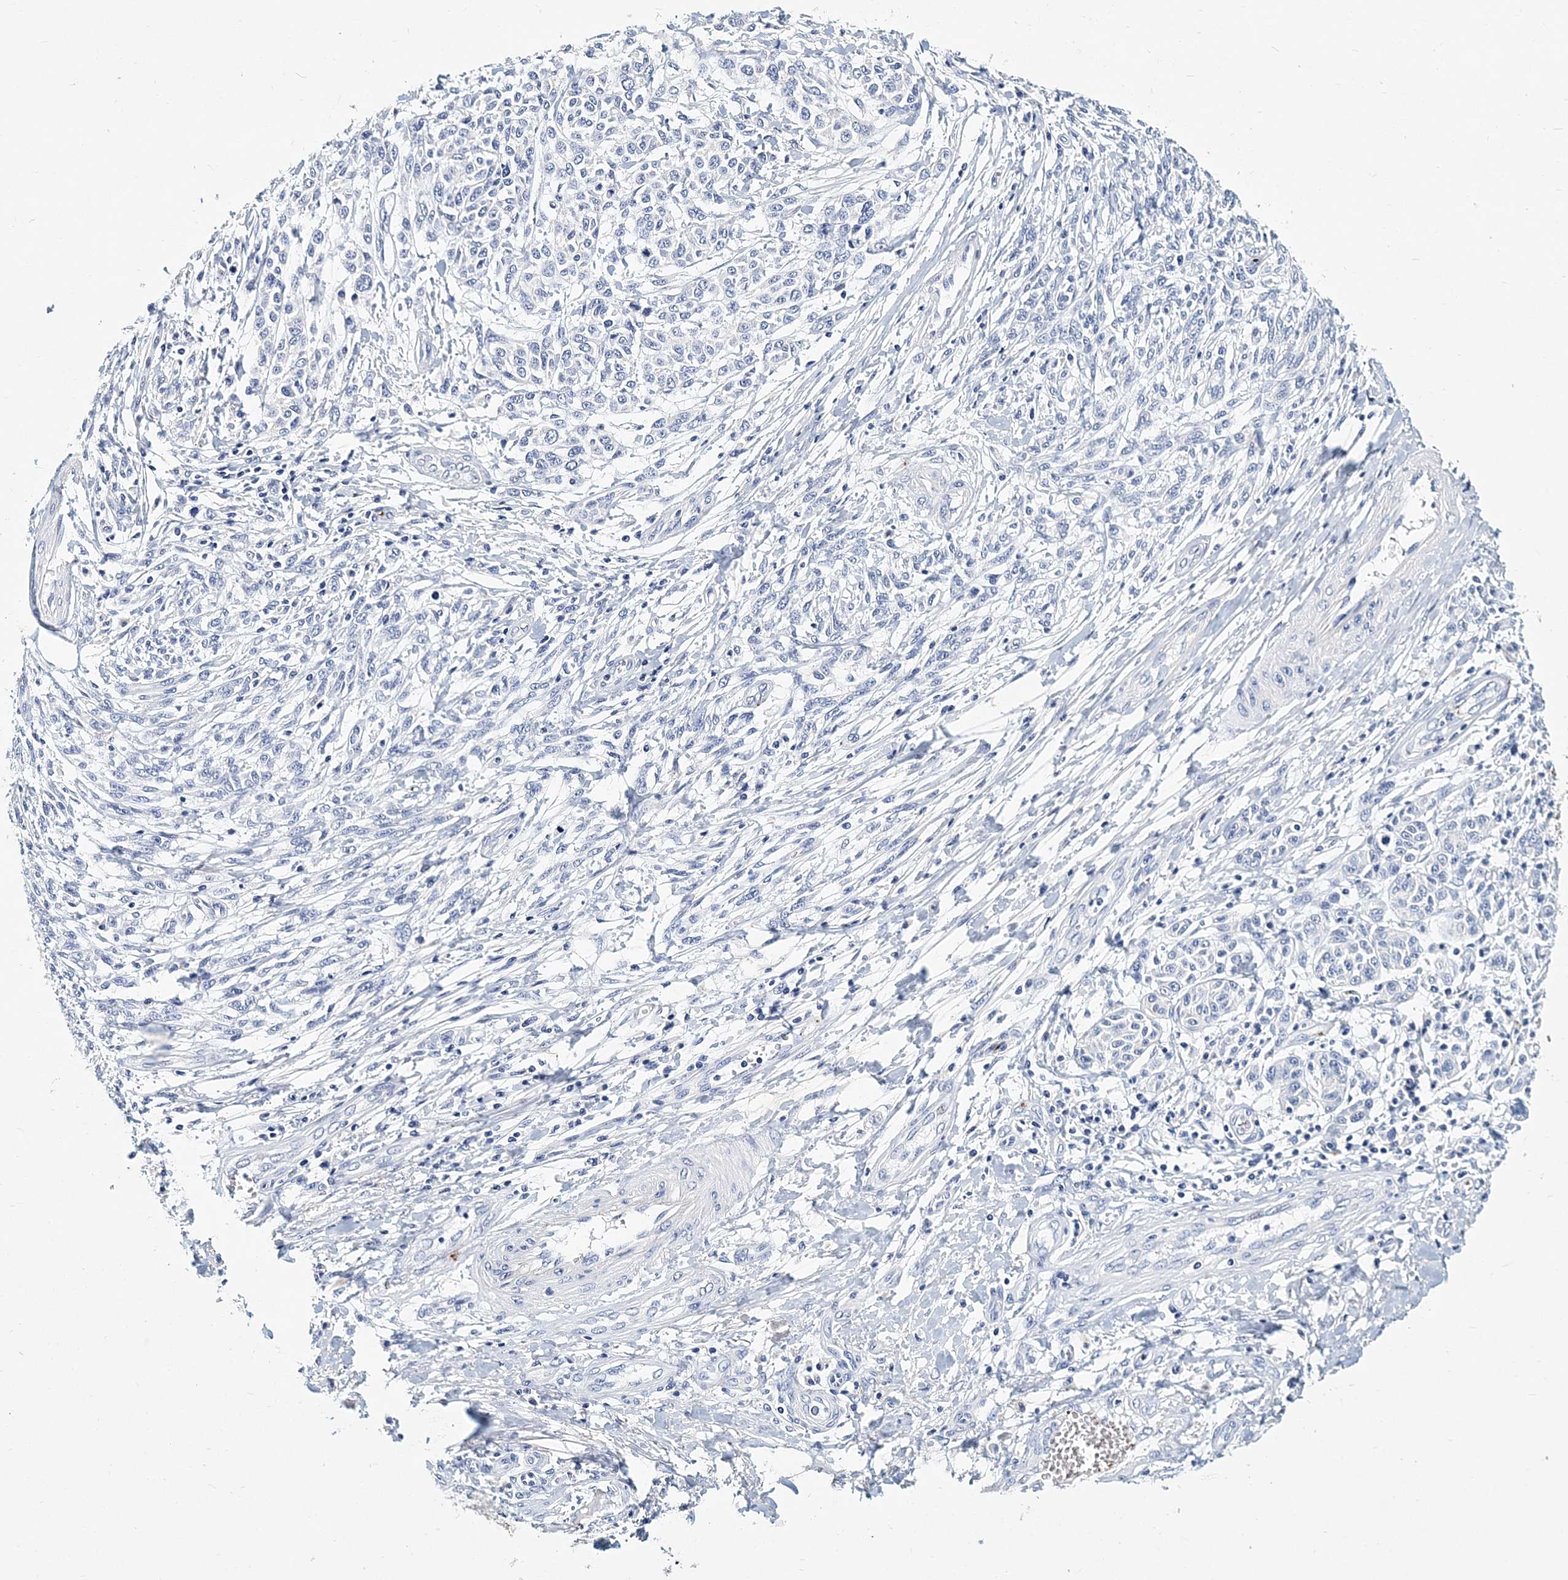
{"staining": {"intensity": "negative", "quantity": "none", "location": "none"}, "tissue": "melanoma", "cell_type": "Tumor cells", "image_type": "cancer", "snomed": [{"axis": "morphology", "description": "Malignant melanoma, NOS"}, {"axis": "topography", "description": "Skin"}], "caption": "Protein analysis of malignant melanoma reveals no significant expression in tumor cells.", "gene": "ITGA2B", "patient": {"sex": "male", "age": 49}}